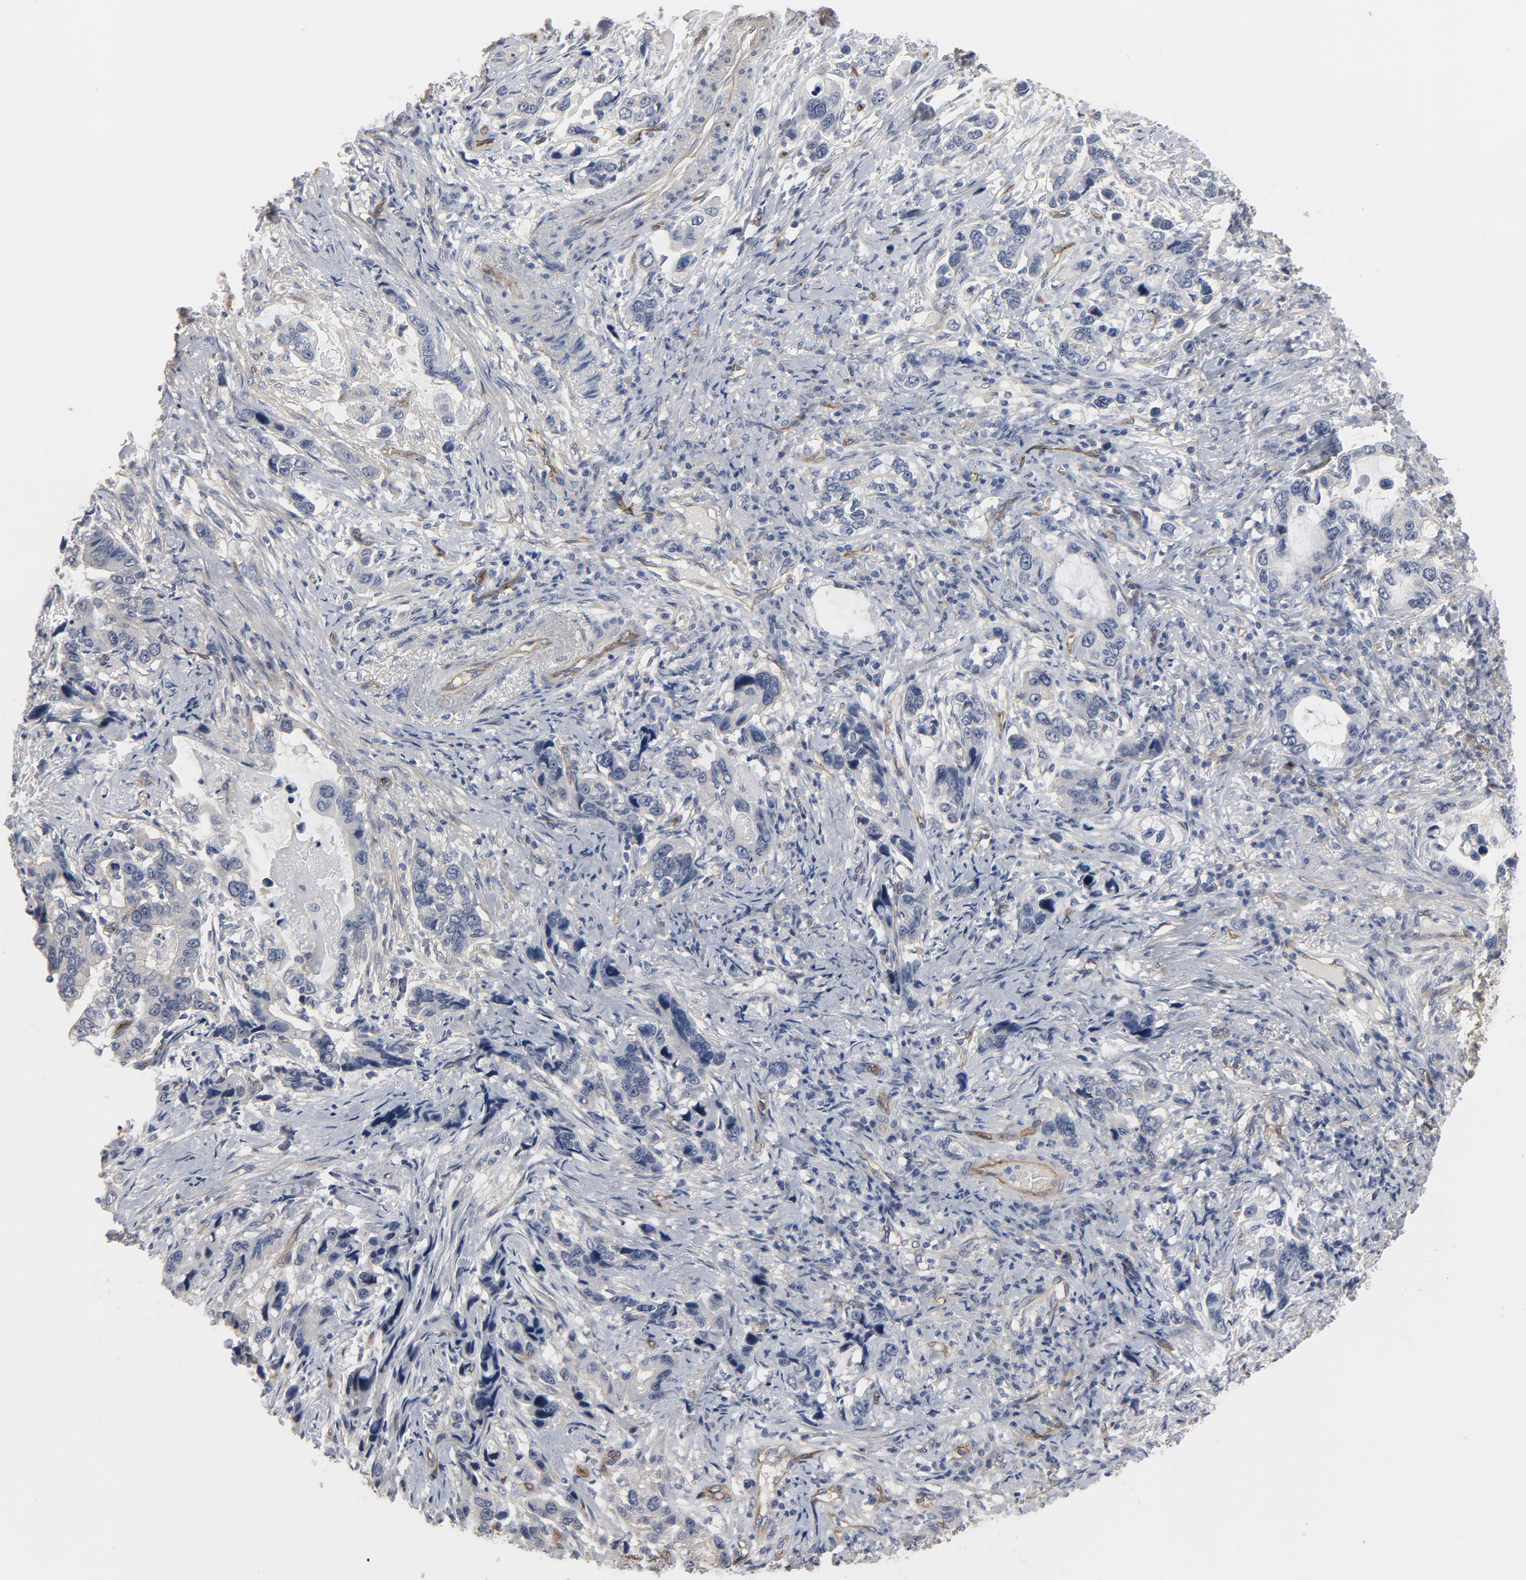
{"staining": {"intensity": "negative", "quantity": "none", "location": "none"}, "tissue": "stomach cancer", "cell_type": "Tumor cells", "image_type": "cancer", "snomed": [{"axis": "morphology", "description": "Adenocarcinoma, NOS"}, {"axis": "topography", "description": "Stomach, lower"}], "caption": "IHC histopathology image of neoplastic tissue: stomach cancer (adenocarcinoma) stained with DAB shows no significant protein expression in tumor cells. Nuclei are stained in blue.", "gene": "KDR", "patient": {"sex": "female", "age": 93}}